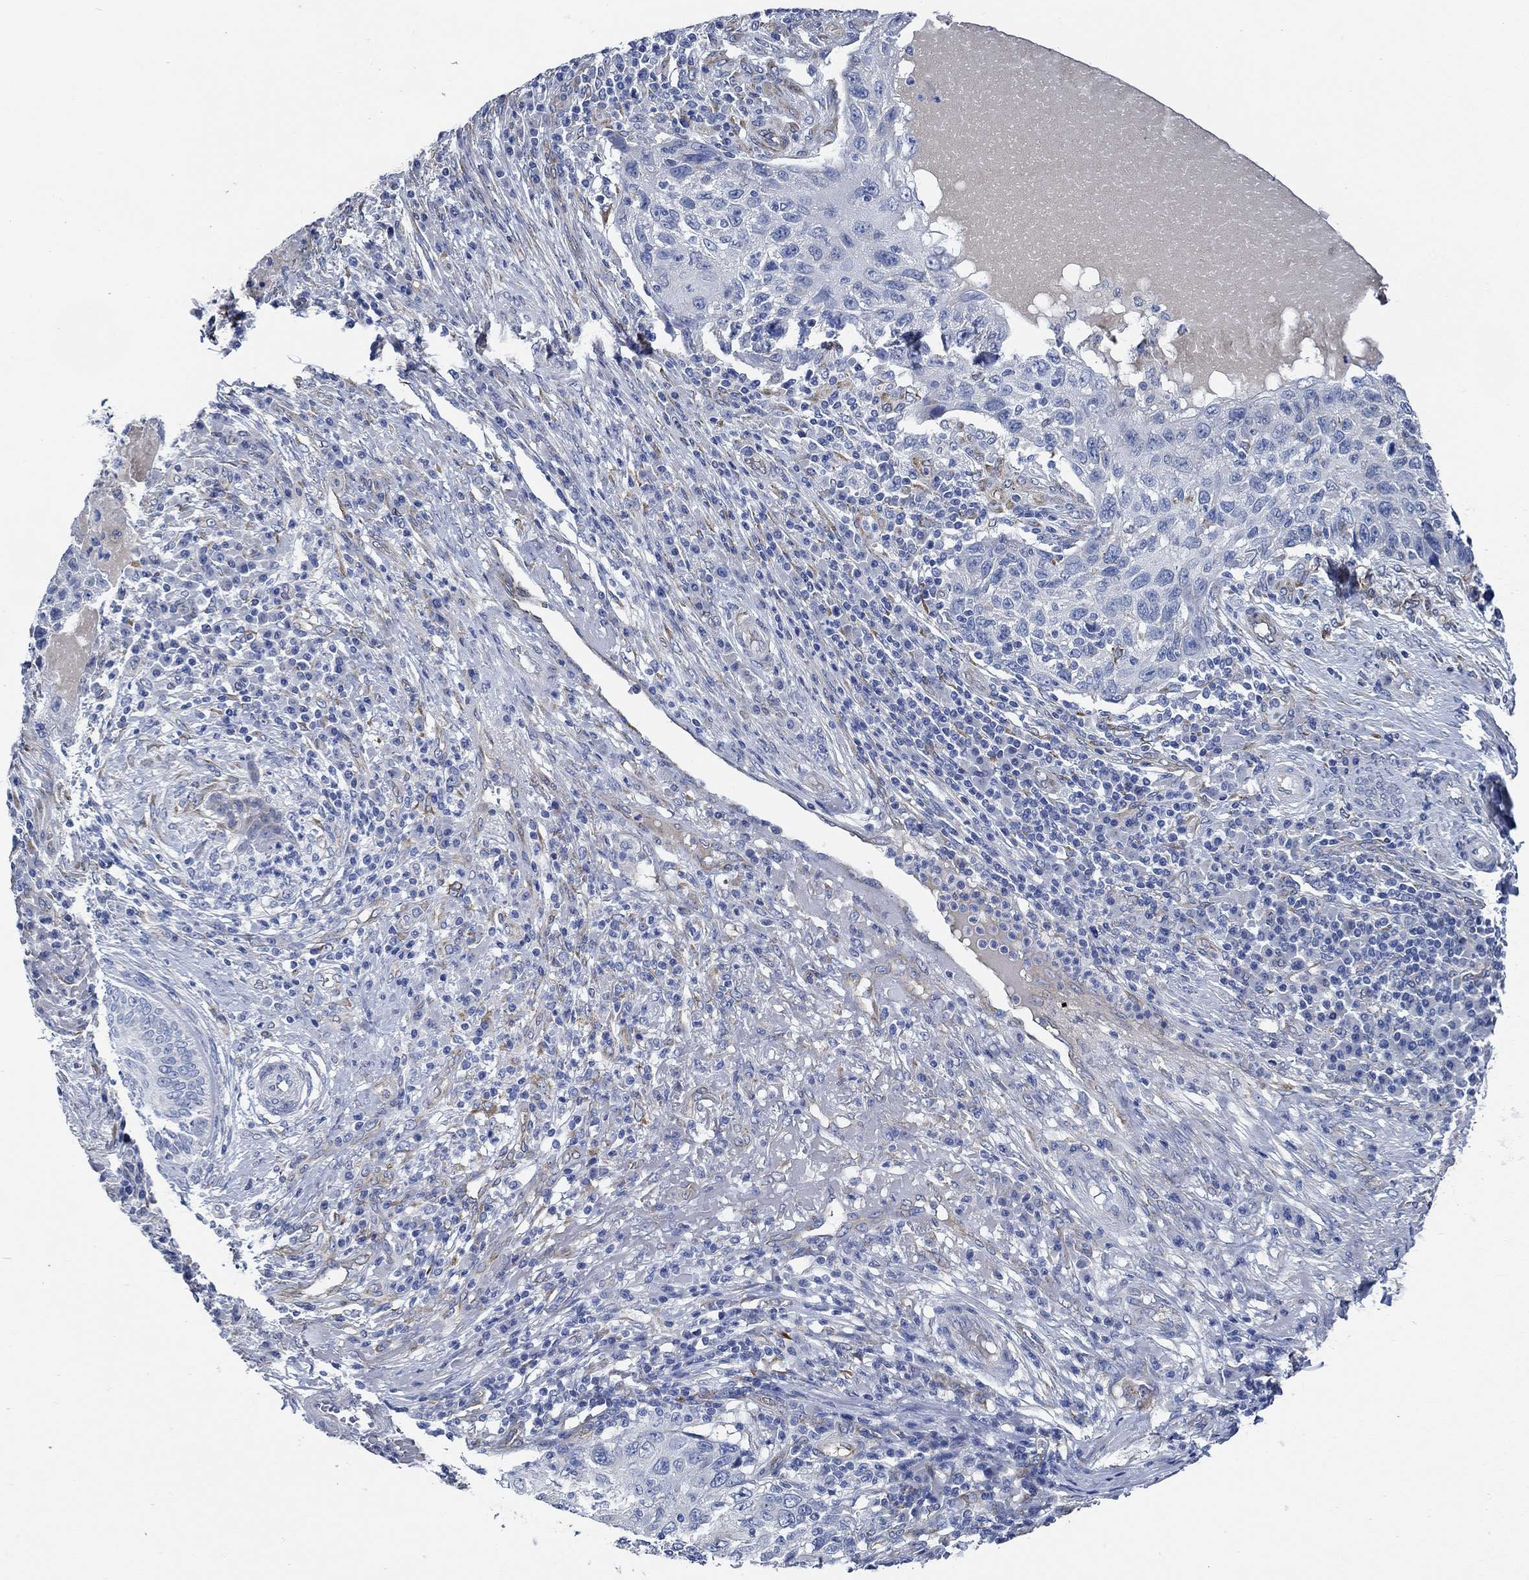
{"staining": {"intensity": "negative", "quantity": "none", "location": "none"}, "tissue": "skin cancer", "cell_type": "Tumor cells", "image_type": "cancer", "snomed": [{"axis": "morphology", "description": "Squamous cell carcinoma, NOS"}, {"axis": "topography", "description": "Skin"}], "caption": "A photomicrograph of skin cancer stained for a protein displays no brown staining in tumor cells.", "gene": "HECW2", "patient": {"sex": "male", "age": 92}}